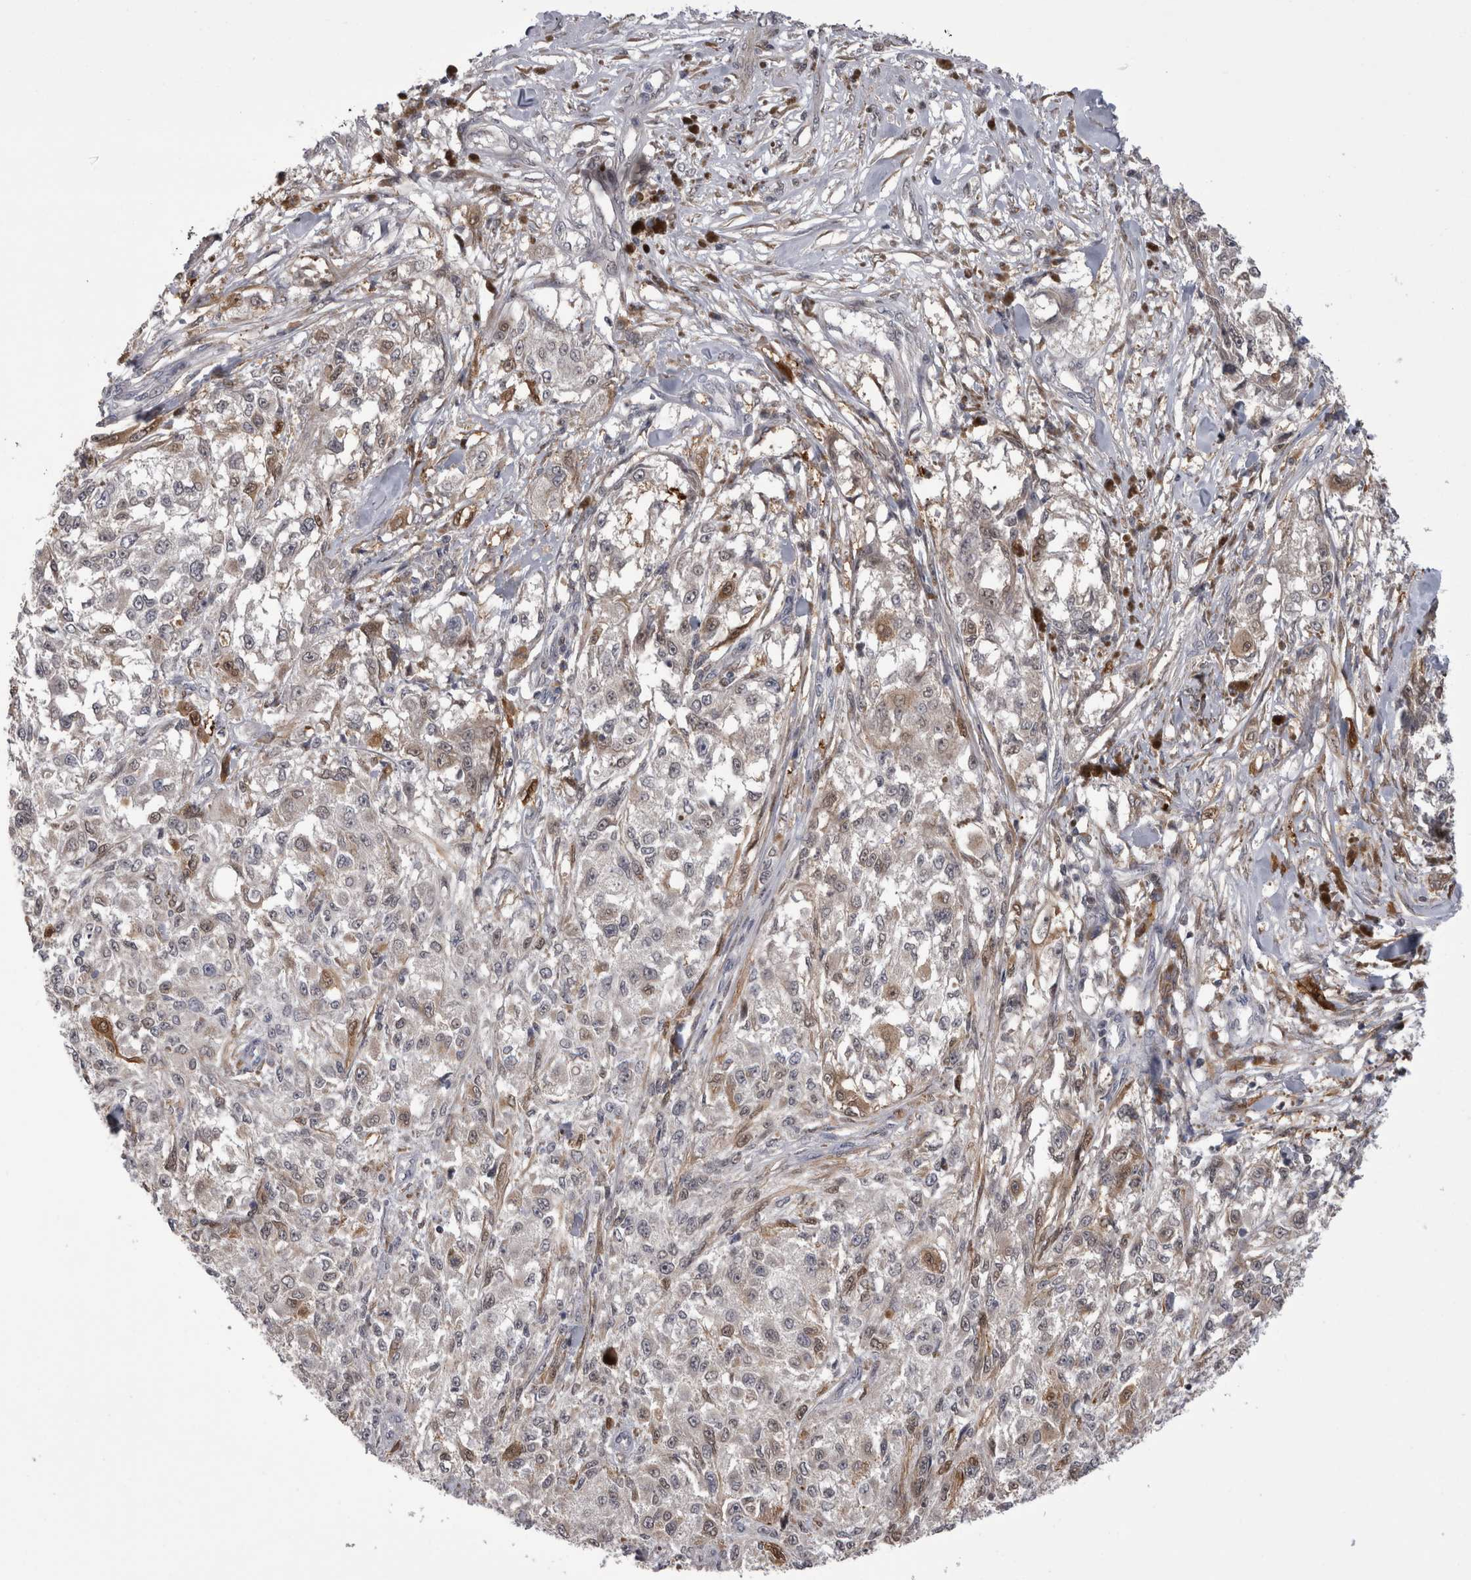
{"staining": {"intensity": "weak", "quantity": "<25%", "location": "cytoplasmic/membranous,nuclear"}, "tissue": "melanoma", "cell_type": "Tumor cells", "image_type": "cancer", "snomed": [{"axis": "morphology", "description": "Necrosis, NOS"}, {"axis": "morphology", "description": "Malignant melanoma, NOS"}, {"axis": "topography", "description": "Skin"}], "caption": "Image shows no significant protein positivity in tumor cells of melanoma.", "gene": "CHIC2", "patient": {"sex": "female", "age": 87}}